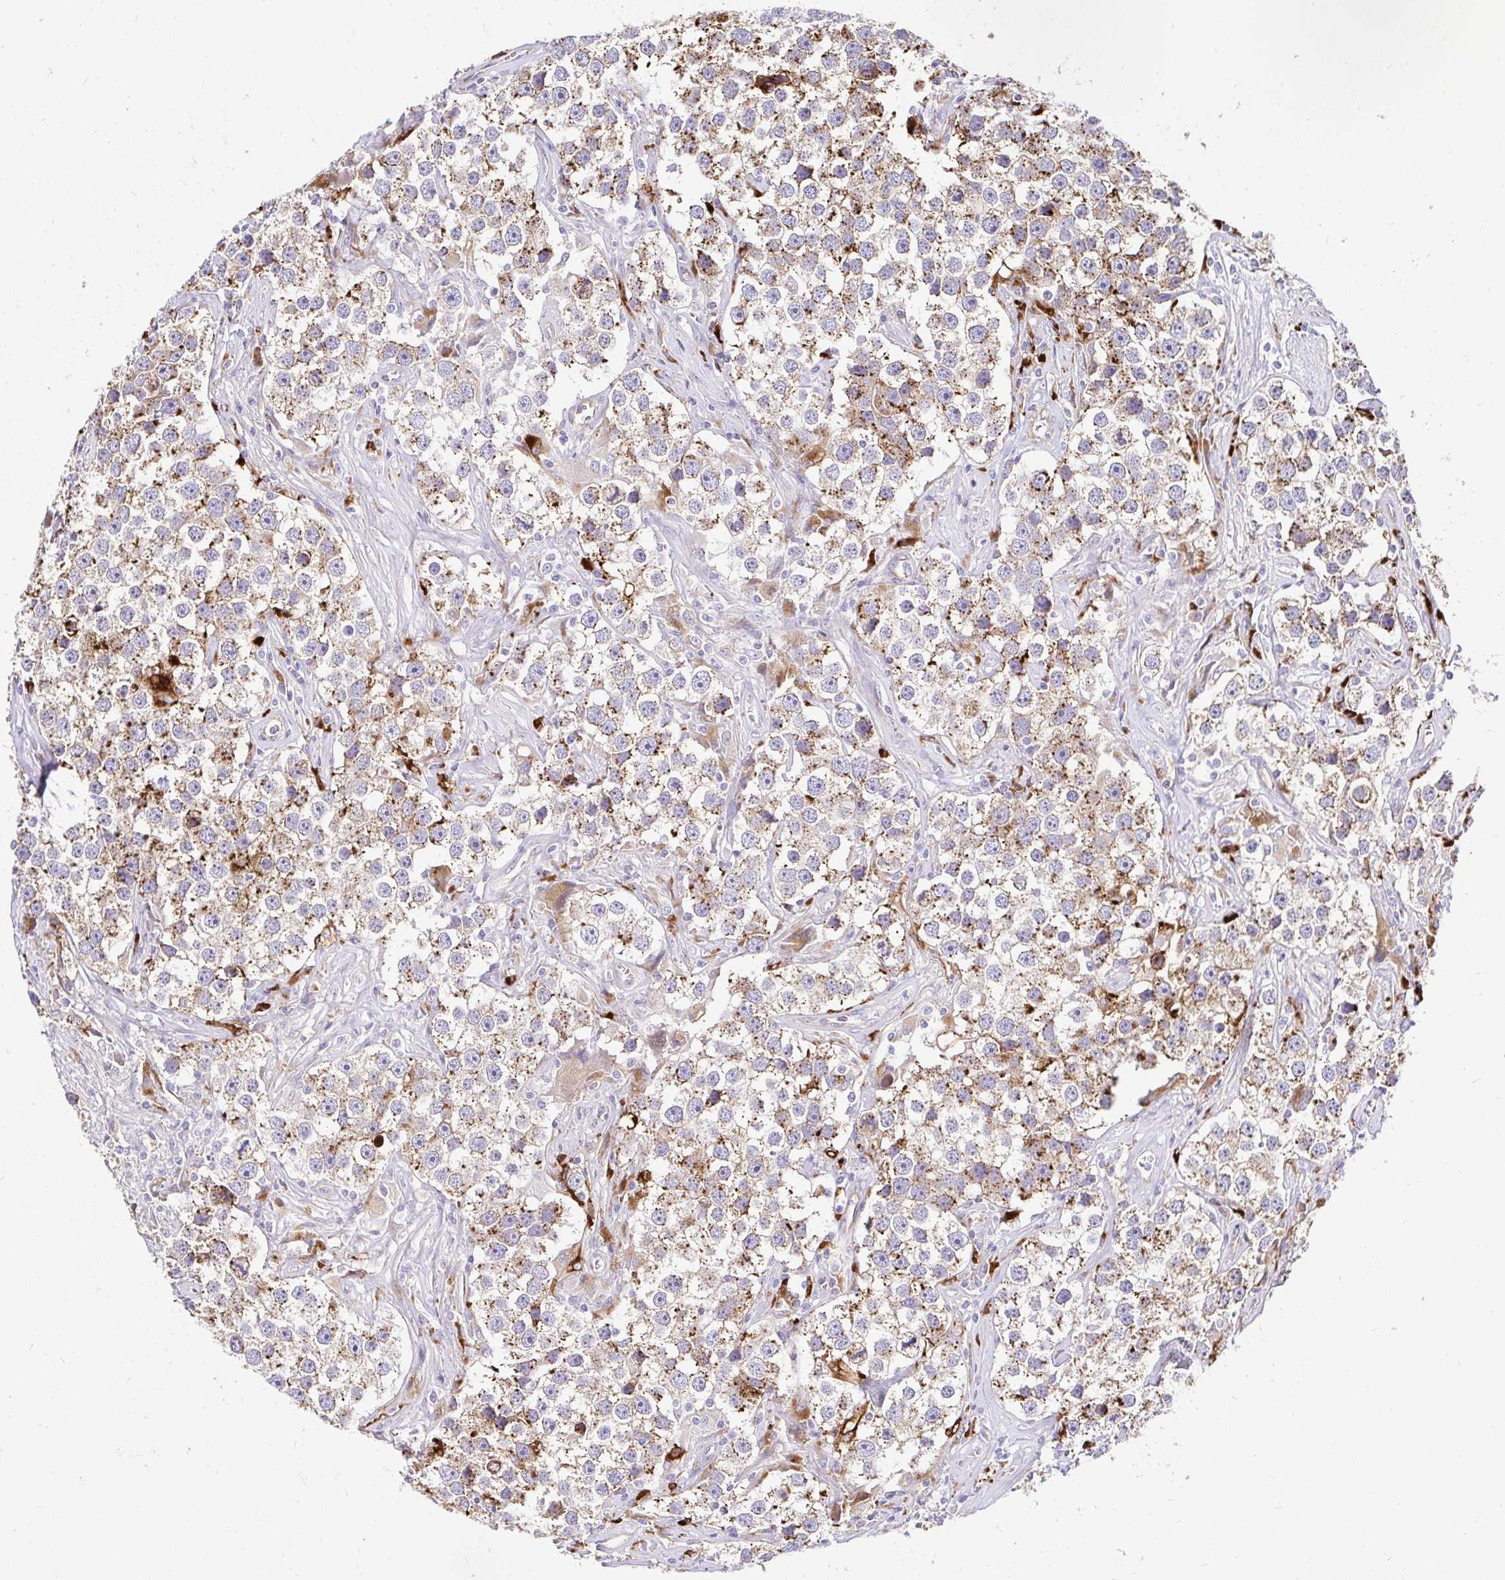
{"staining": {"intensity": "moderate", "quantity": ">75%", "location": "cytoplasmic/membranous"}, "tissue": "testis cancer", "cell_type": "Tumor cells", "image_type": "cancer", "snomed": [{"axis": "morphology", "description": "Seminoma, NOS"}, {"axis": "topography", "description": "Testis"}], "caption": "DAB (3,3'-diaminobenzidine) immunohistochemical staining of human testis seminoma displays moderate cytoplasmic/membranous protein expression in approximately >75% of tumor cells.", "gene": "FUCA1", "patient": {"sex": "male", "age": 49}}